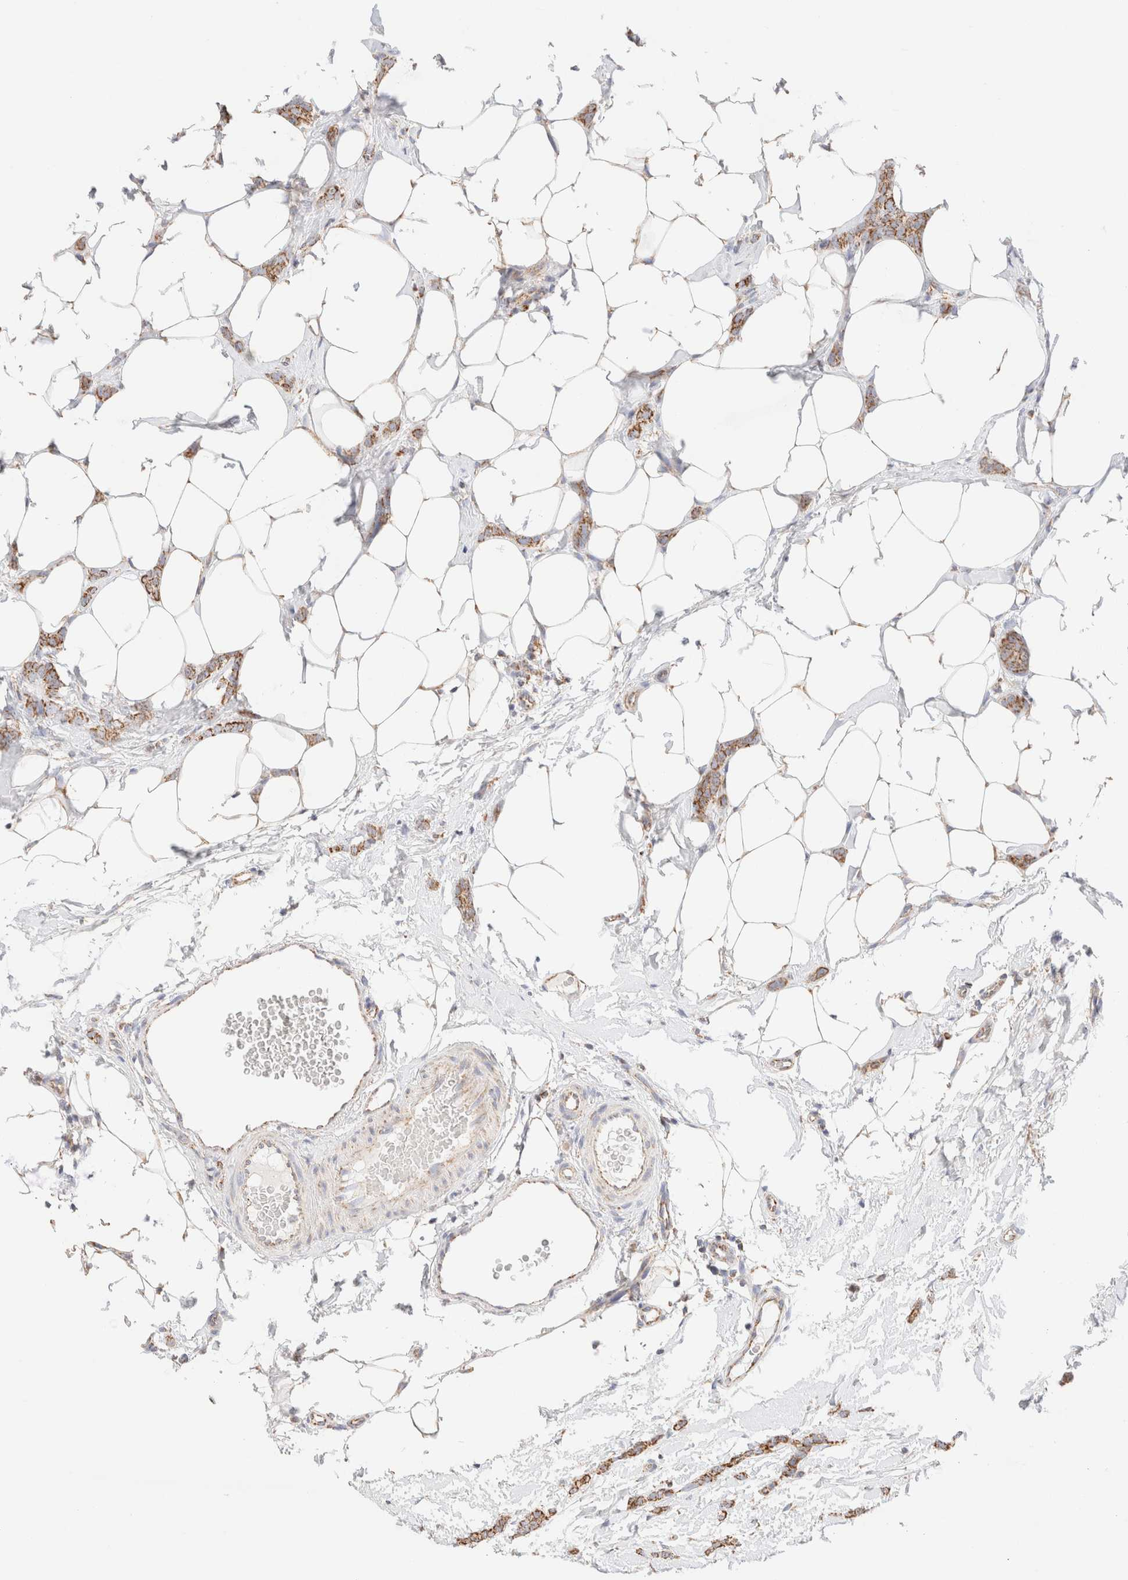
{"staining": {"intensity": "moderate", "quantity": ">75%", "location": "cytoplasmic/membranous"}, "tissue": "breast cancer", "cell_type": "Tumor cells", "image_type": "cancer", "snomed": [{"axis": "morphology", "description": "Lobular carcinoma"}, {"axis": "topography", "description": "Skin"}, {"axis": "topography", "description": "Breast"}], "caption": "High-power microscopy captured an immunohistochemistry image of breast cancer, revealing moderate cytoplasmic/membranous expression in approximately >75% of tumor cells.", "gene": "PHB2", "patient": {"sex": "female", "age": 46}}